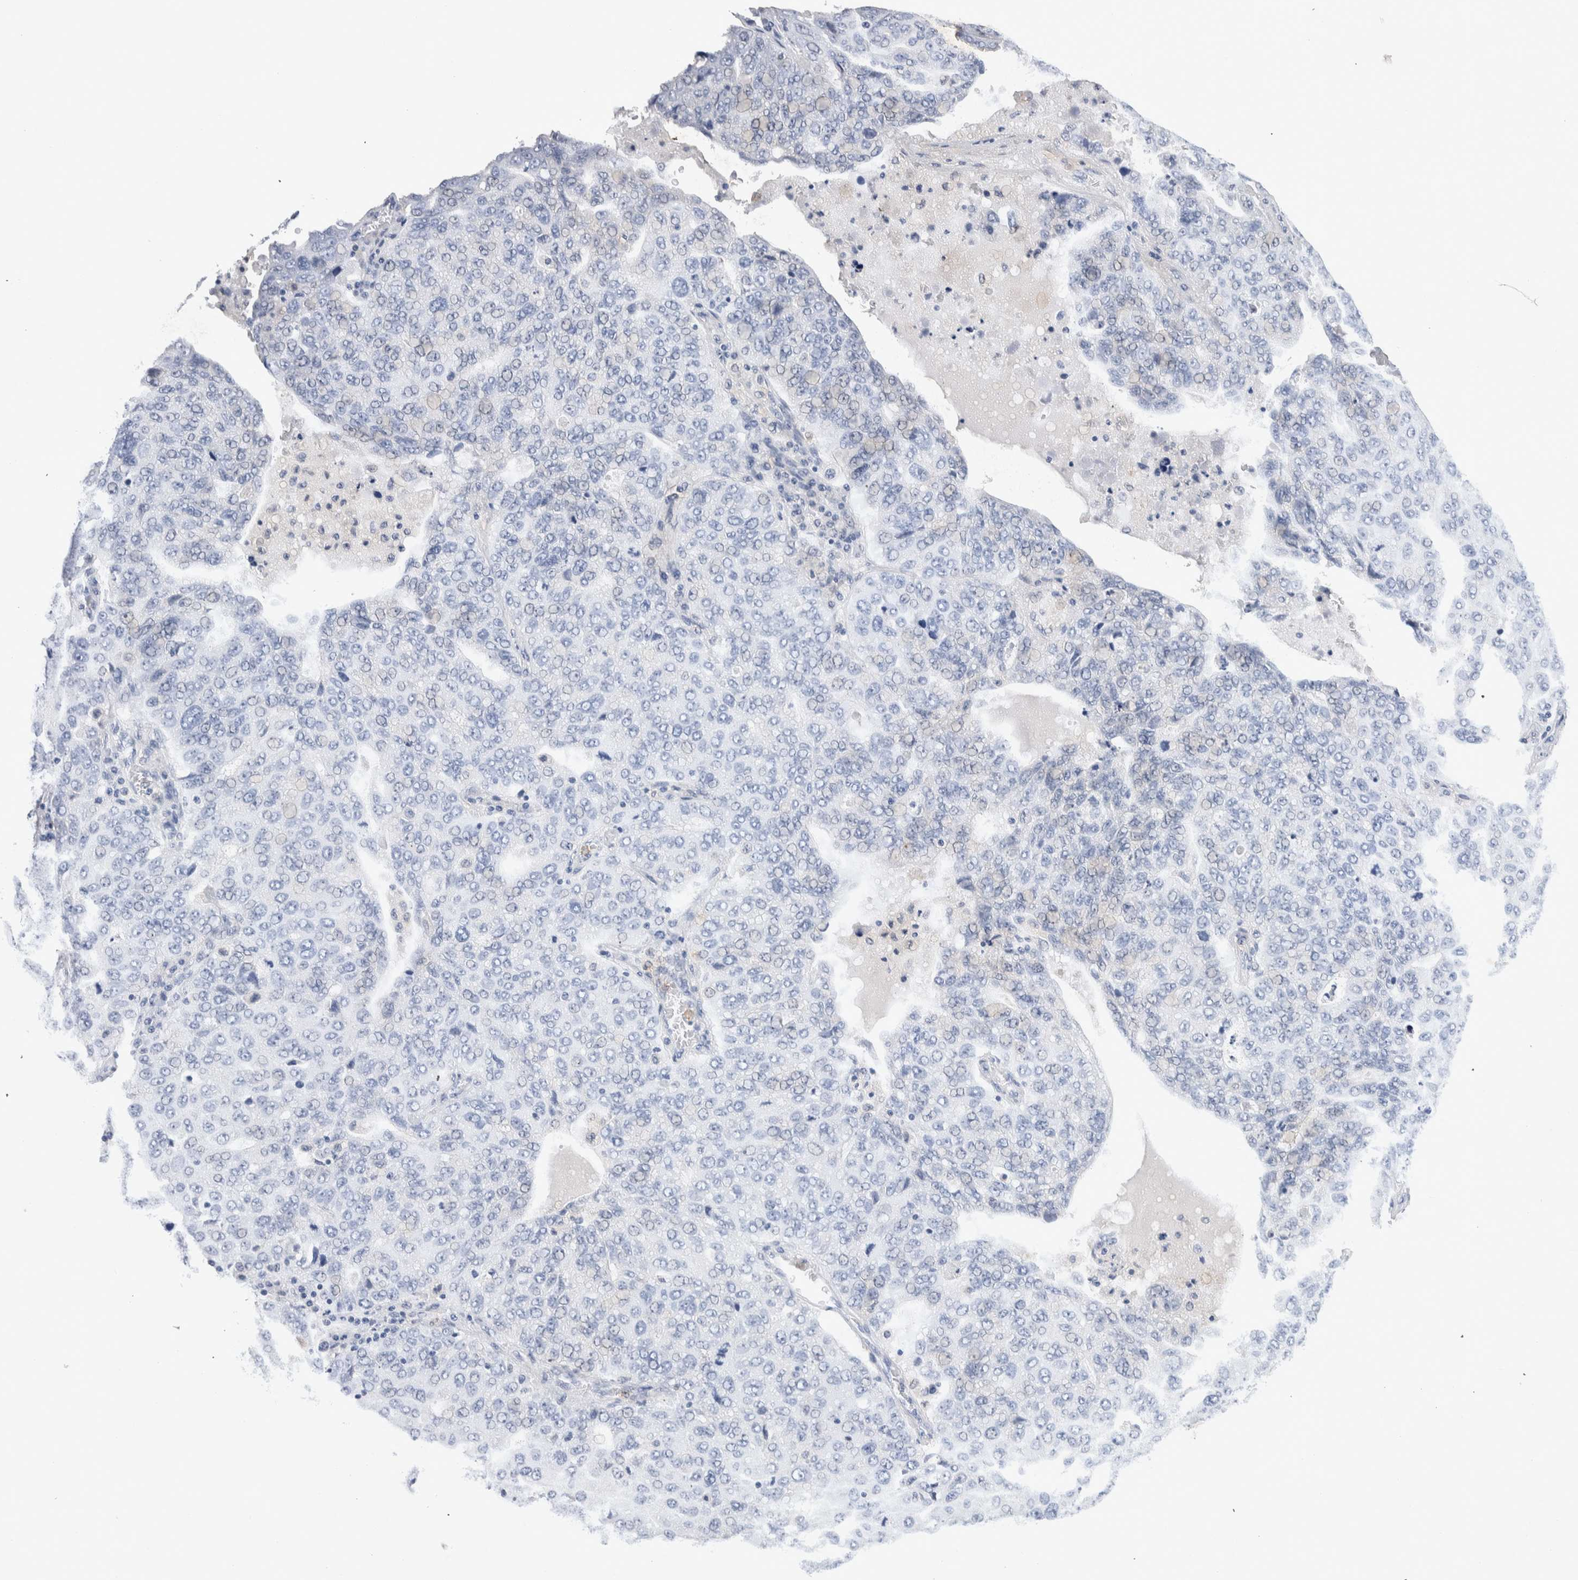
{"staining": {"intensity": "negative", "quantity": "none", "location": "none"}, "tissue": "ovarian cancer", "cell_type": "Tumor cells", "image_type": "cancer", "snomed": [{"axis": "morphology", "description": "Carcinoma, endometroid"}, {"axis": "topography", "description": "Ovary"}], "caption": "Tumor cells show no significant positivity in ovarian cancer.", "gene": "NCF2", "patient": {"sex": "female", "age": 62}}